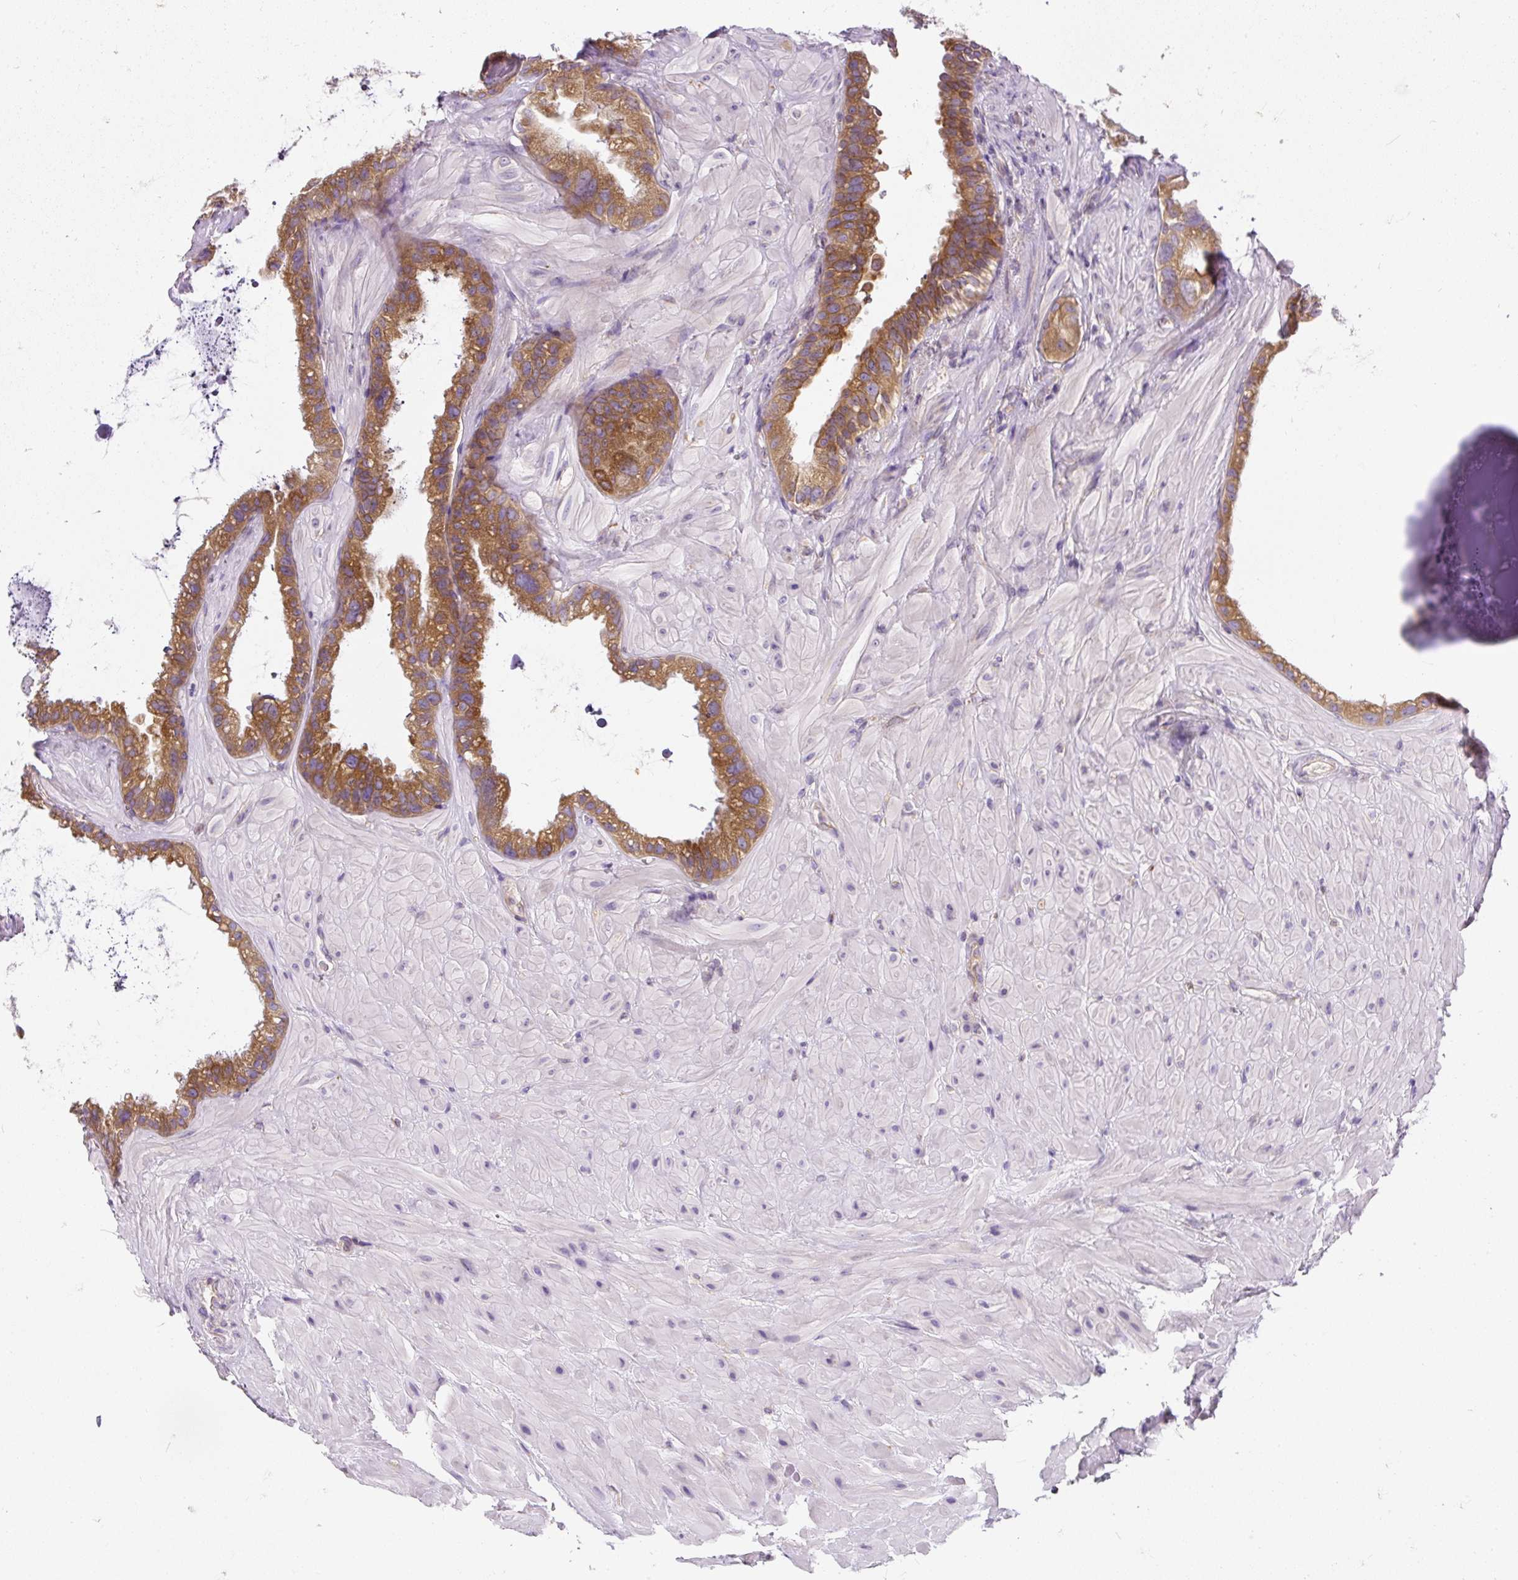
{"staining": {"intensity": "moderate", "quantity": ">75%", "location": "cytoplasmic/membranous"}, "tissue": "seminal vesicle", "cell_type": "Glandular cells", "image_type": "normal", "snomed": [{"axis": "morphology", "description": "Normal tissue, NOS"}, {"axis": "topography", "description": "Seminal veicle"}, {"axis": "topography", "description": "Peripheral nerve tissue"}], "caption": "This is a photomicrograph of immunohistochemistry (IHC) staining of benign seminal vesicle, which shows moderate expression in the cytoplasmic/membranous of glandular cells.", "gene": "CYP20A1", "patient": {"sex": "male", "age": 76}}